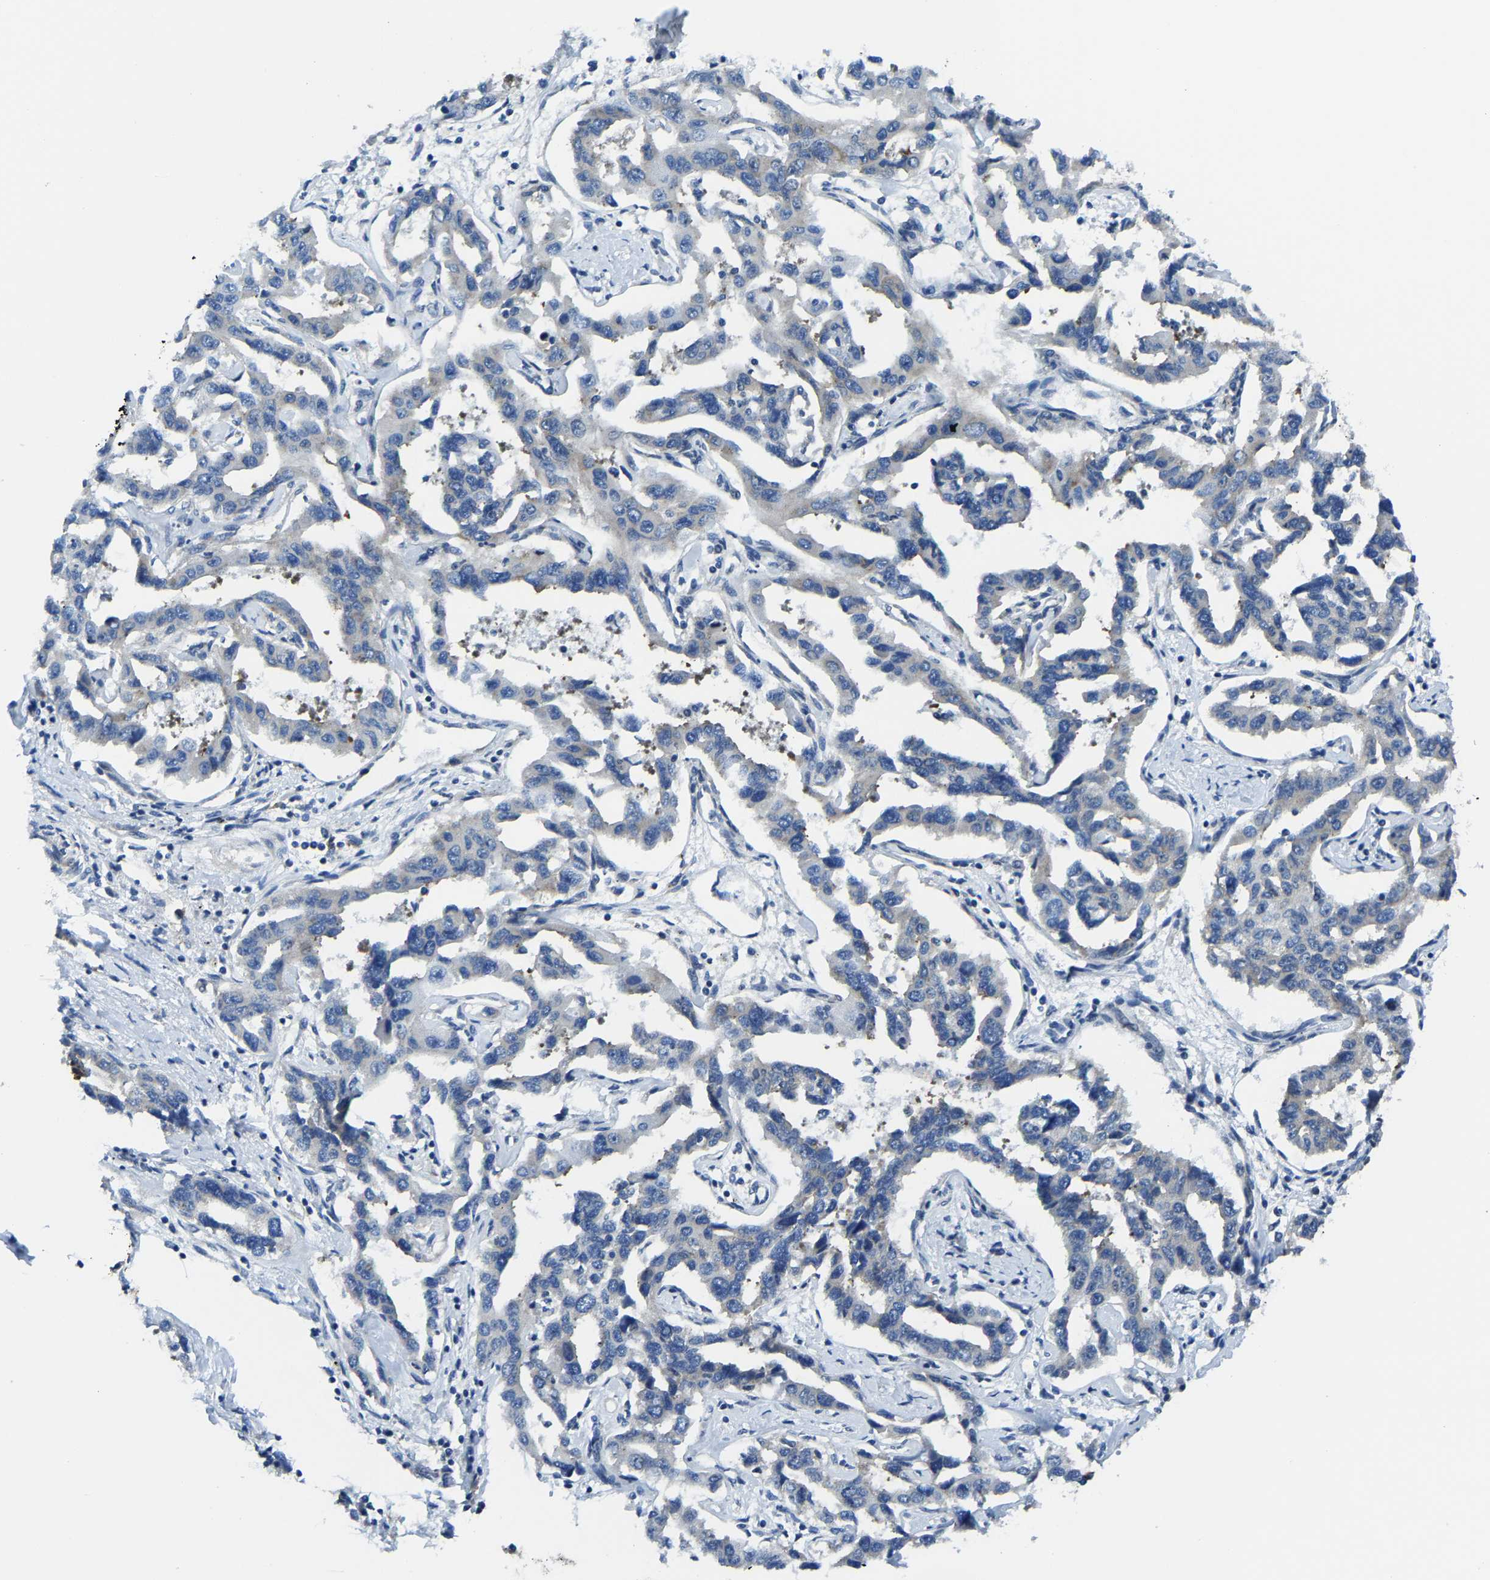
{"staining": {"intensity": "negative", "quantity": "none", "location": "none"}, "tissue": "liver cancer", "cell_type": "Tumor cells", "image_type": "cancer", "snomed": [{"axis": "morphology", "description": "Cholangiocarcinoma"}, {"axis": "topography", "description": "Liver"}], "caption": "The photomicrograph shows no staining of tumor cells in liver cancer (cholangiocarcinoma).", "gene": "G3BP2", "patient": {"sex": "male", "age": 59}}